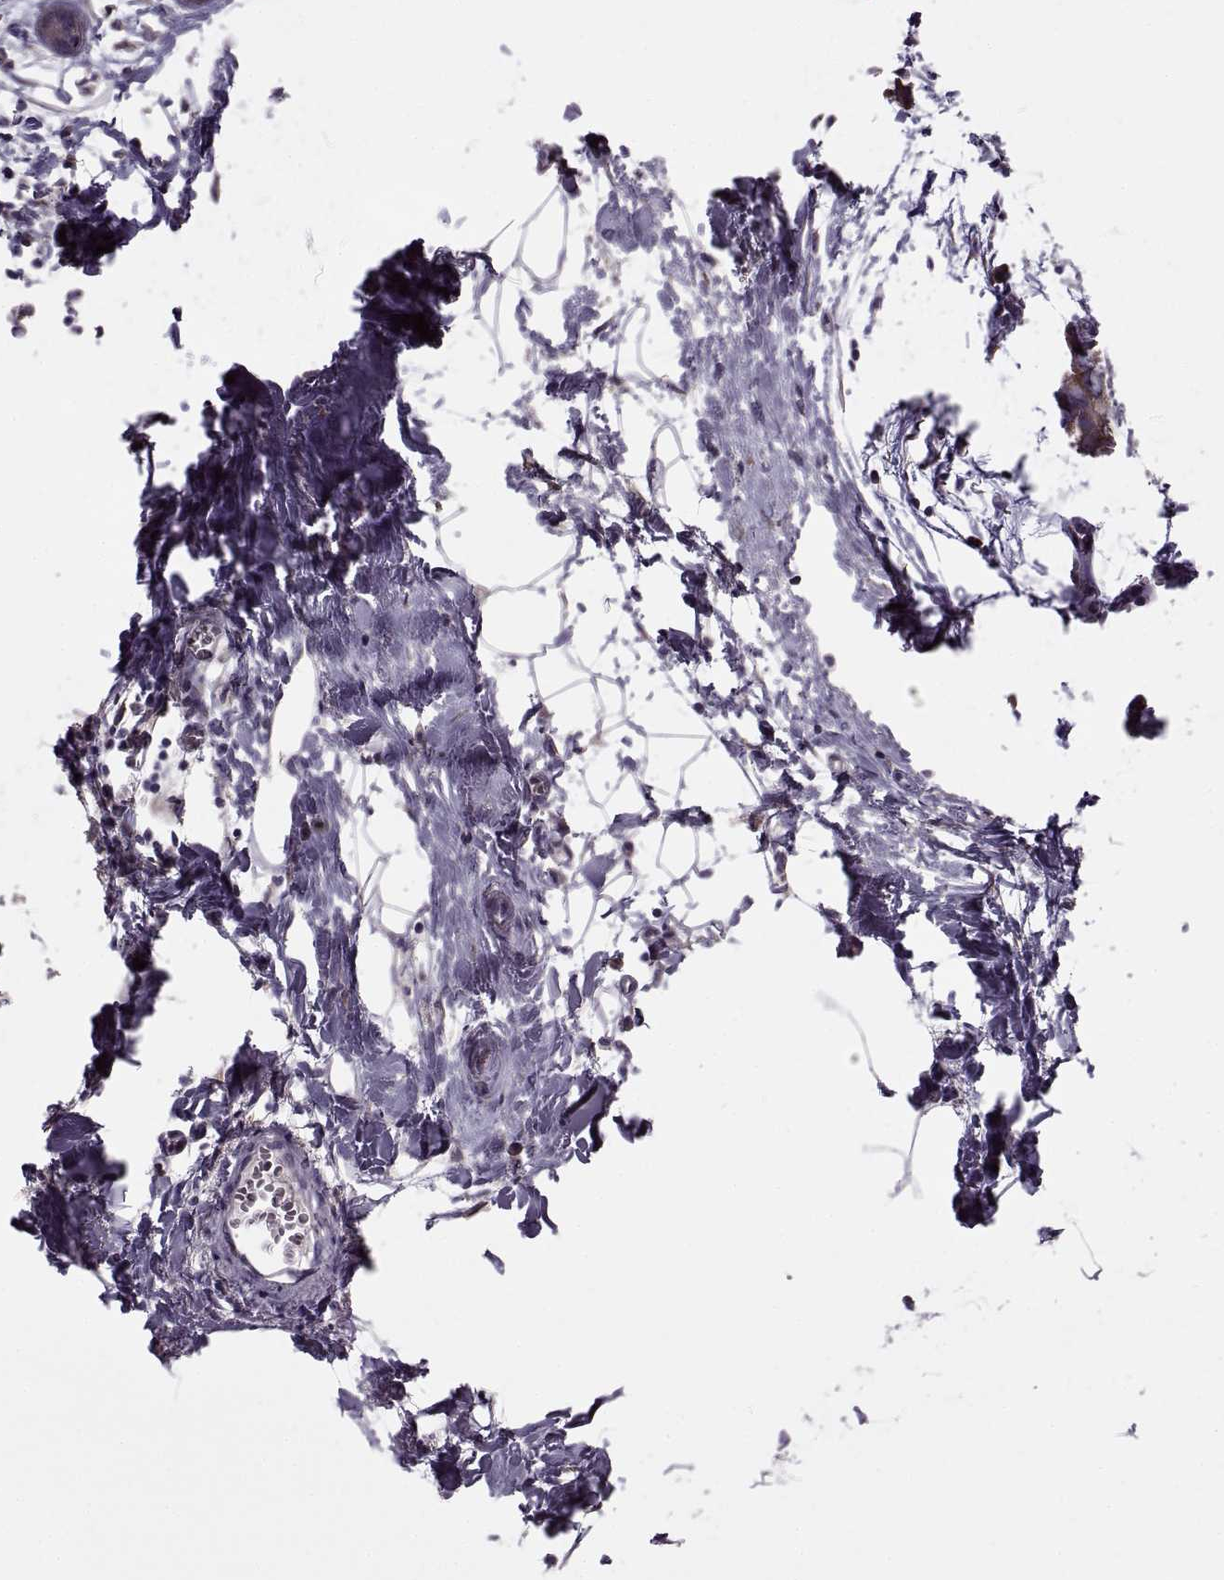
{"staining": {"intensity": "moderate", "quantity": "25%-75%", "location": "cytoplasmic/membranous"}, "tissue": "breast cancer", "cell_type": "Tumor cells", "image_type": "cancer", "snomed": [{"axis": "morphology", "description": "Duct carcinoma"}, {"axis": "topography", "description": "Breast"}], "caption": "Immunohistochemical staining of breast cancer (invasive ductal carcinoma) demonstrates medium levels of moderate cytoplasmic/membranous staining in about 25%-75% of tumor cells.", "gene": "LETM2", "patient": {"sex": "female", "age": 38}}